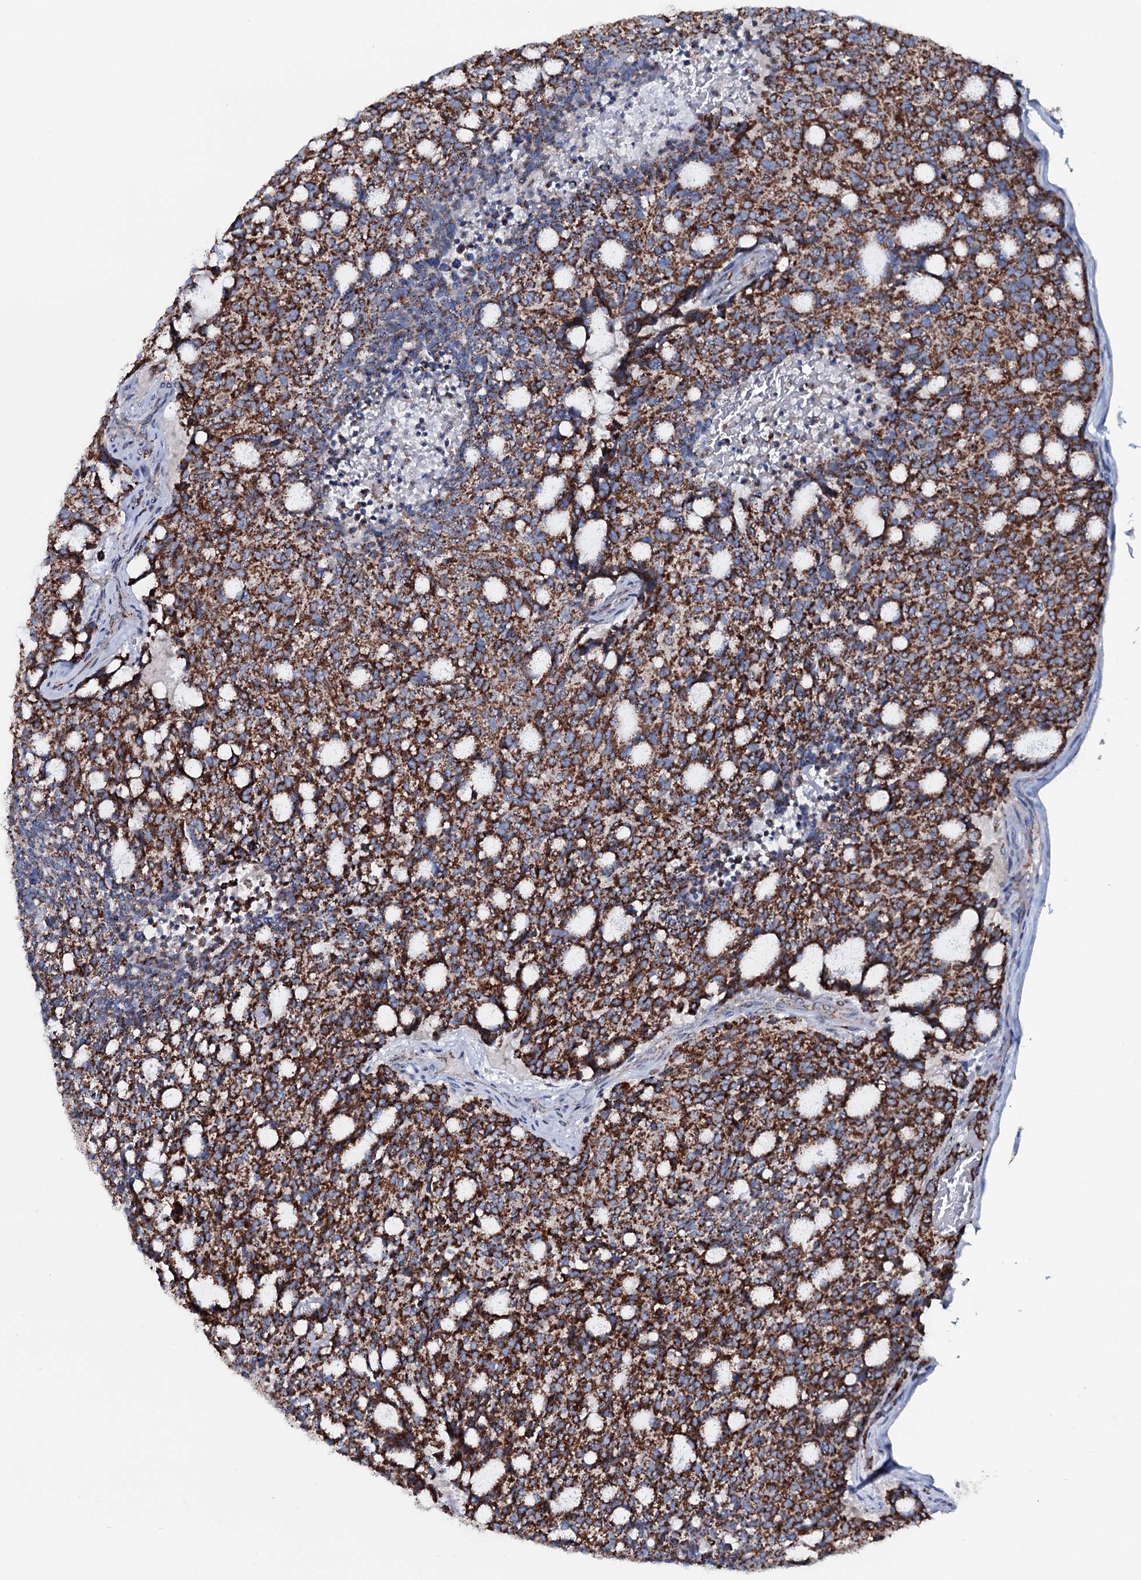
{"staining": {"intensity": "strong", "quantity": ">75%", "location": "cytoplasmic/membranous"}, "tissue": "carcinoid", "cell_type": "Tumor cells", "image_type": "cancer", "snomed": [{"axis": "morphology", "description": "Carcinoid, malignant, NOS"}, {"axis": "topography", "description": "Pancreas"}], "caption": "A high amount of strong cytoplasmic/membranous positivity is appreciated in approximately >75% of tumor cells in malignant carcinoid tissue.", "gene": "MRPS35", "patient": {"sex": "female", "age": 54}}